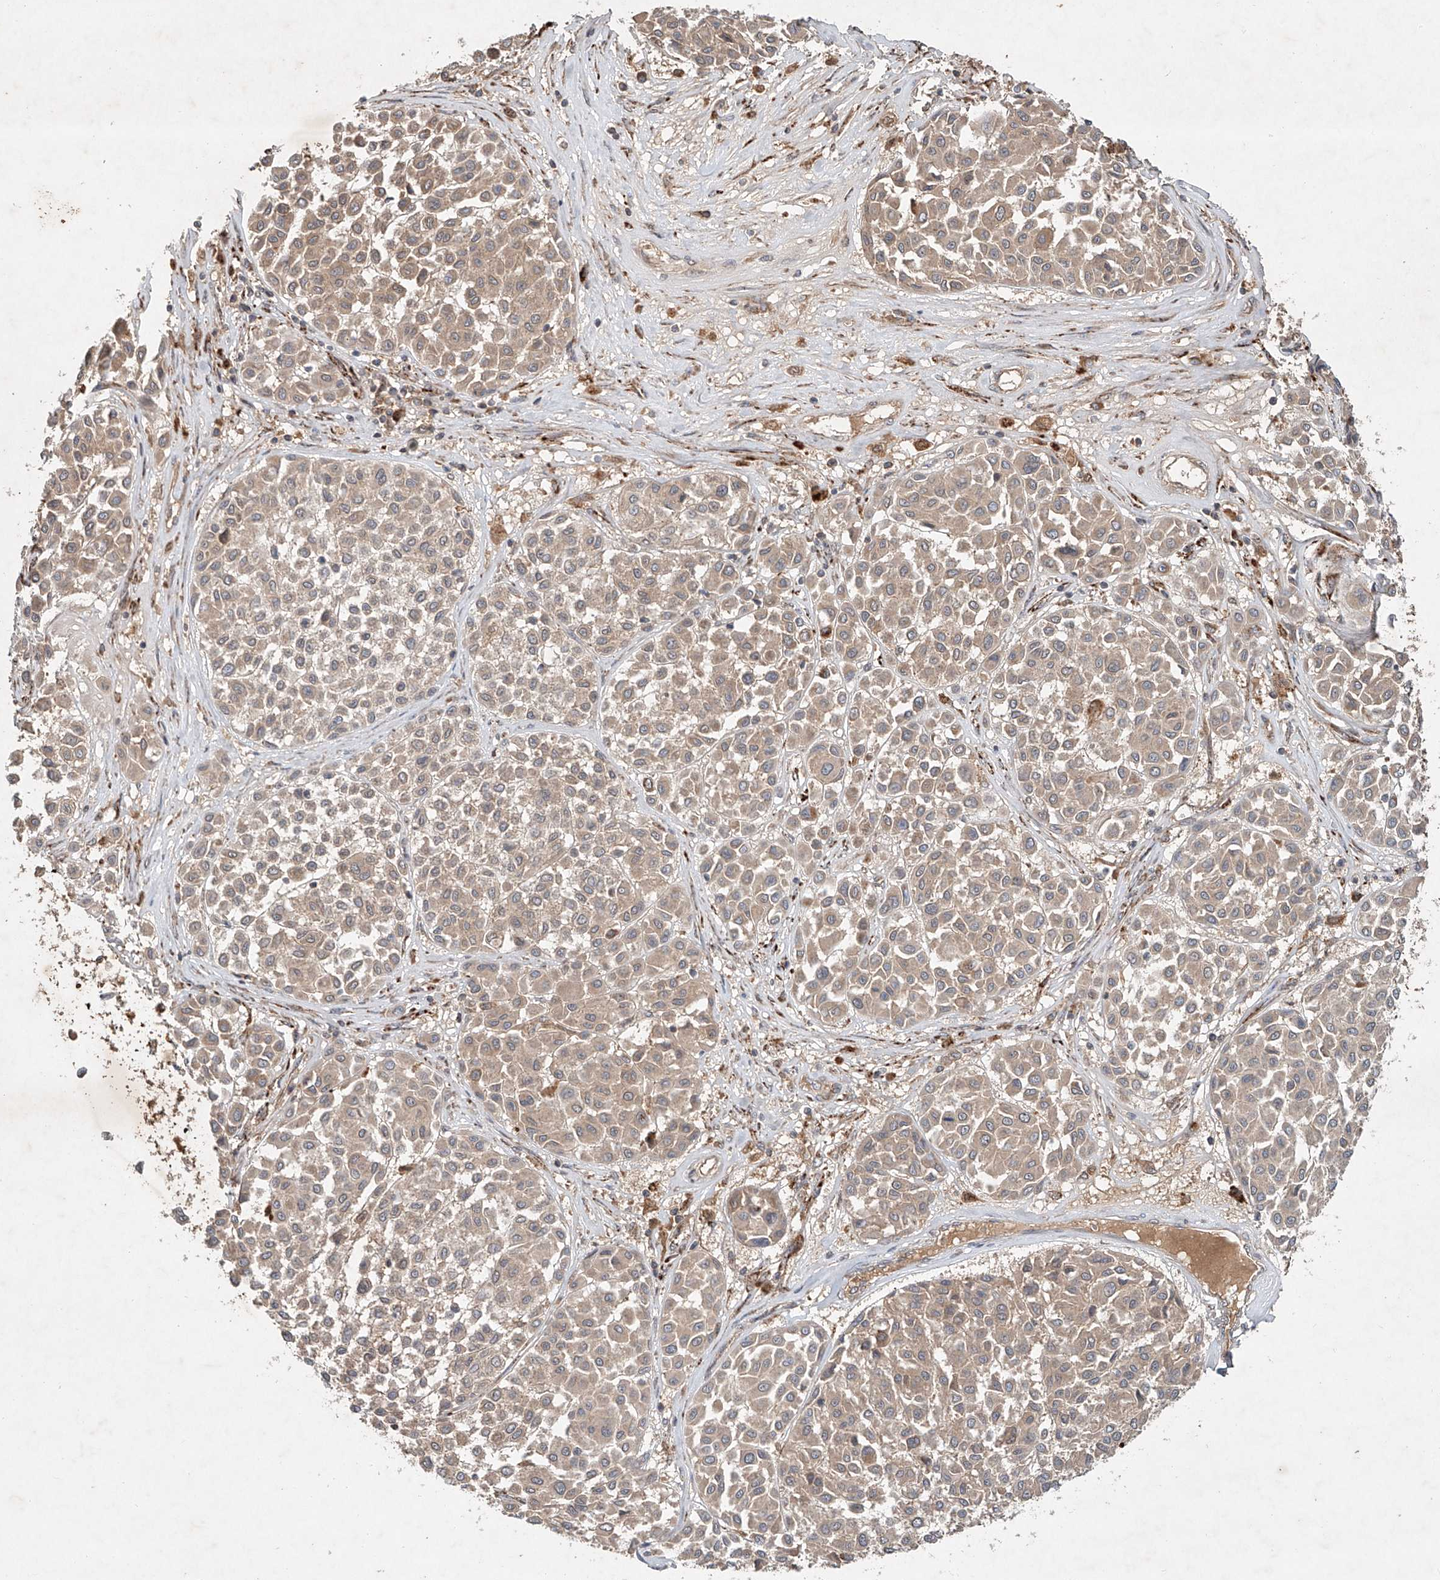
{"staining": {"intensity": "weak", "quantity": "<25%", "location": "cytoplasmic/membranous"}, "tissue": "melanoma", "cell_type": "Tumor cells", "image_type": "cancer", "snomed": [{"axis": "morphology", "description": "Malignant melanoma, Metastatic site"}, {"axis": "topography", "description": "Soft tissue"}], "caption": "This is an IHC micrograph of human malignant melanoma (metastatic site). There is no positivity in tumor cells.", "gene": "IER5", "patient": {"sex": "male", "age": 41}}